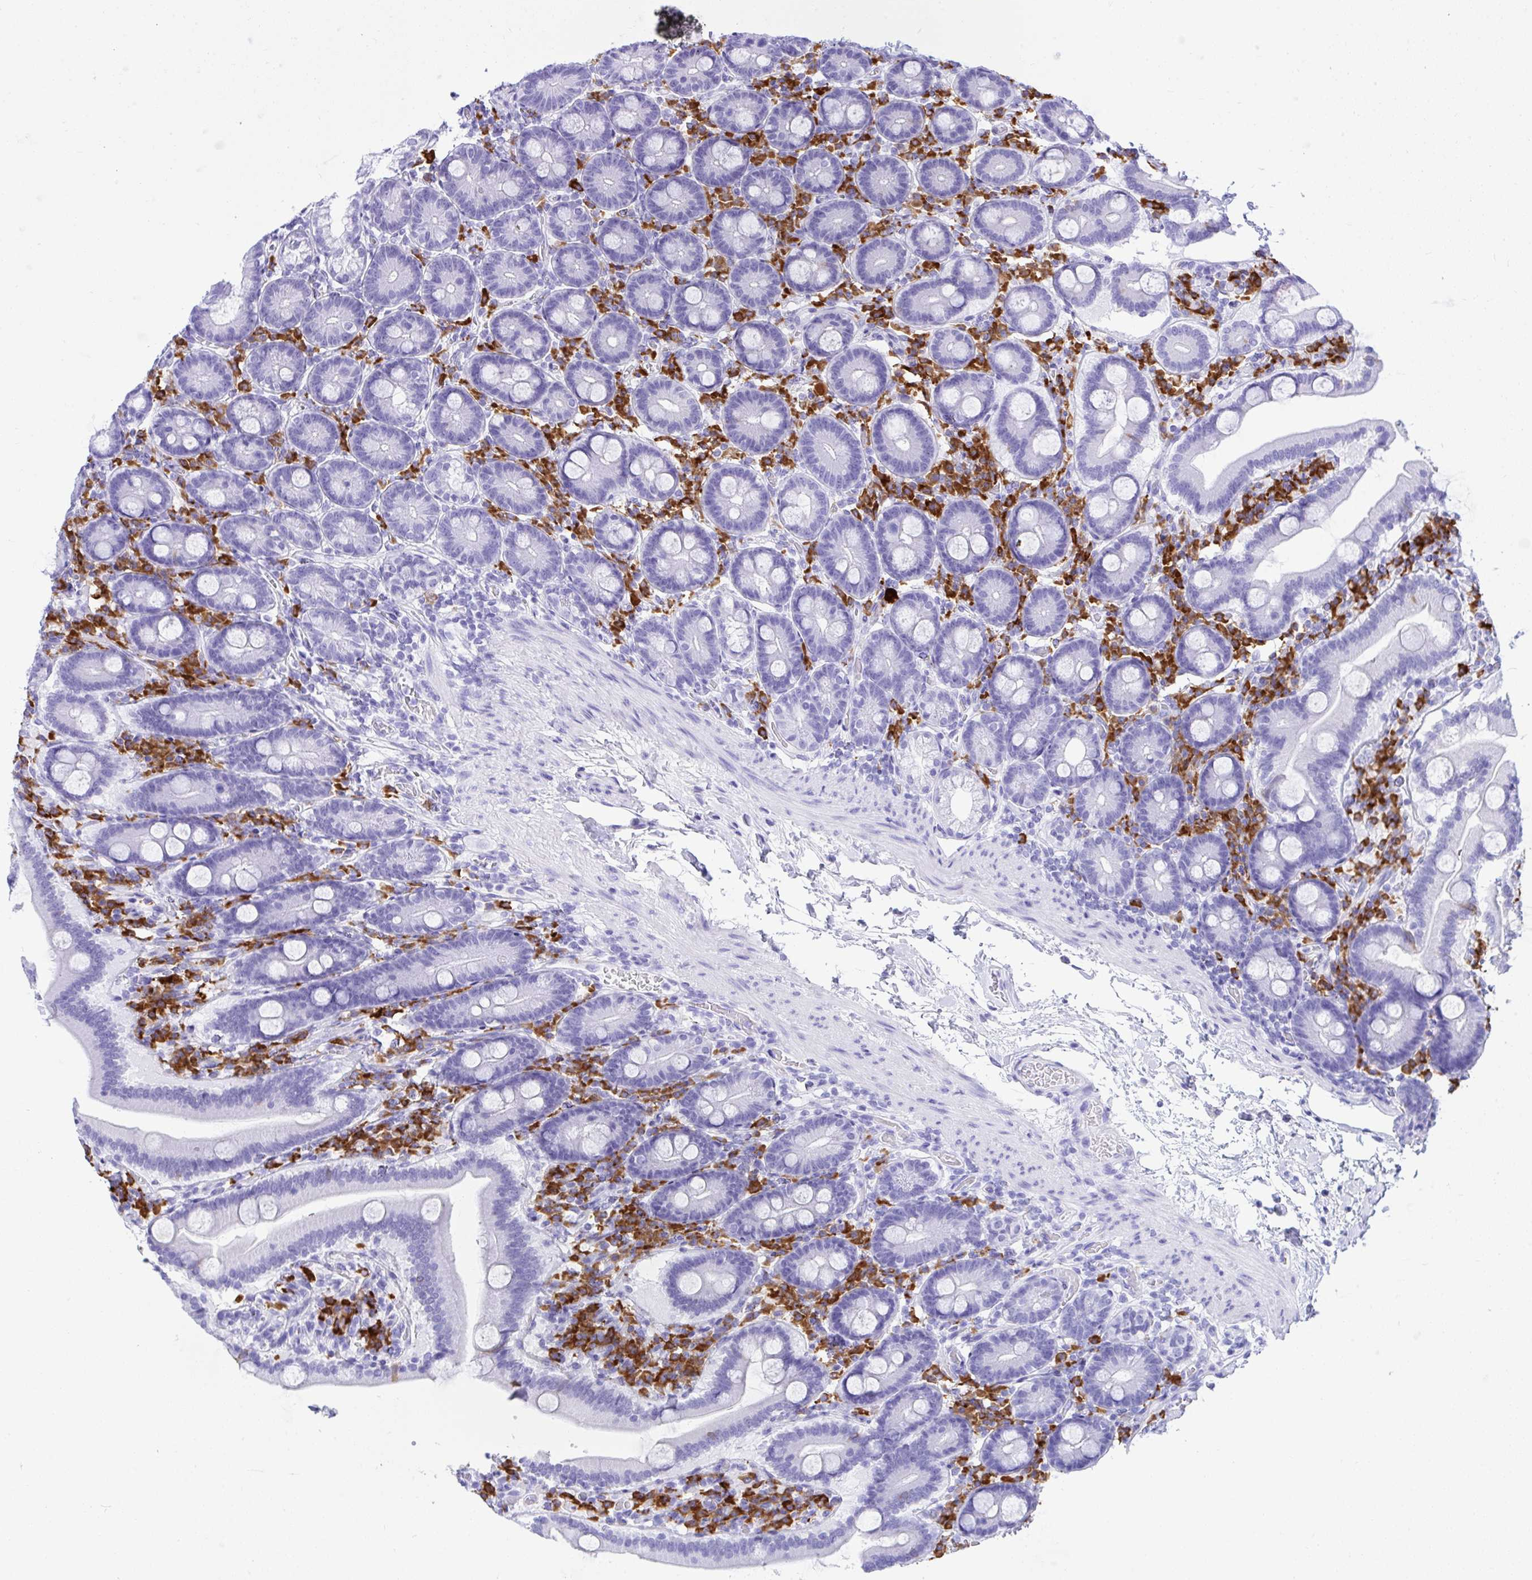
{"staining": {"intensity": "negative", "quantity": "none", "location": "none"}, "tissue": "duodenum", "cell_type": "Glandular cells", "image_type": "normal", "snomed": [{"axis": "morphology", "description": "Normal tissue, NOS"}, {"axis": "topography", "description": "Duodenum"}], "caption": "This histopathology image is of normal duodenum stained with immunohistochemistry to label a protein in brown with the nuclei are counter-stained blue. There is no staining in glandular cells. Nuclei are stained in blue.", "gene": "BEST4", "patient": {"sex": "male", "age": 55}}